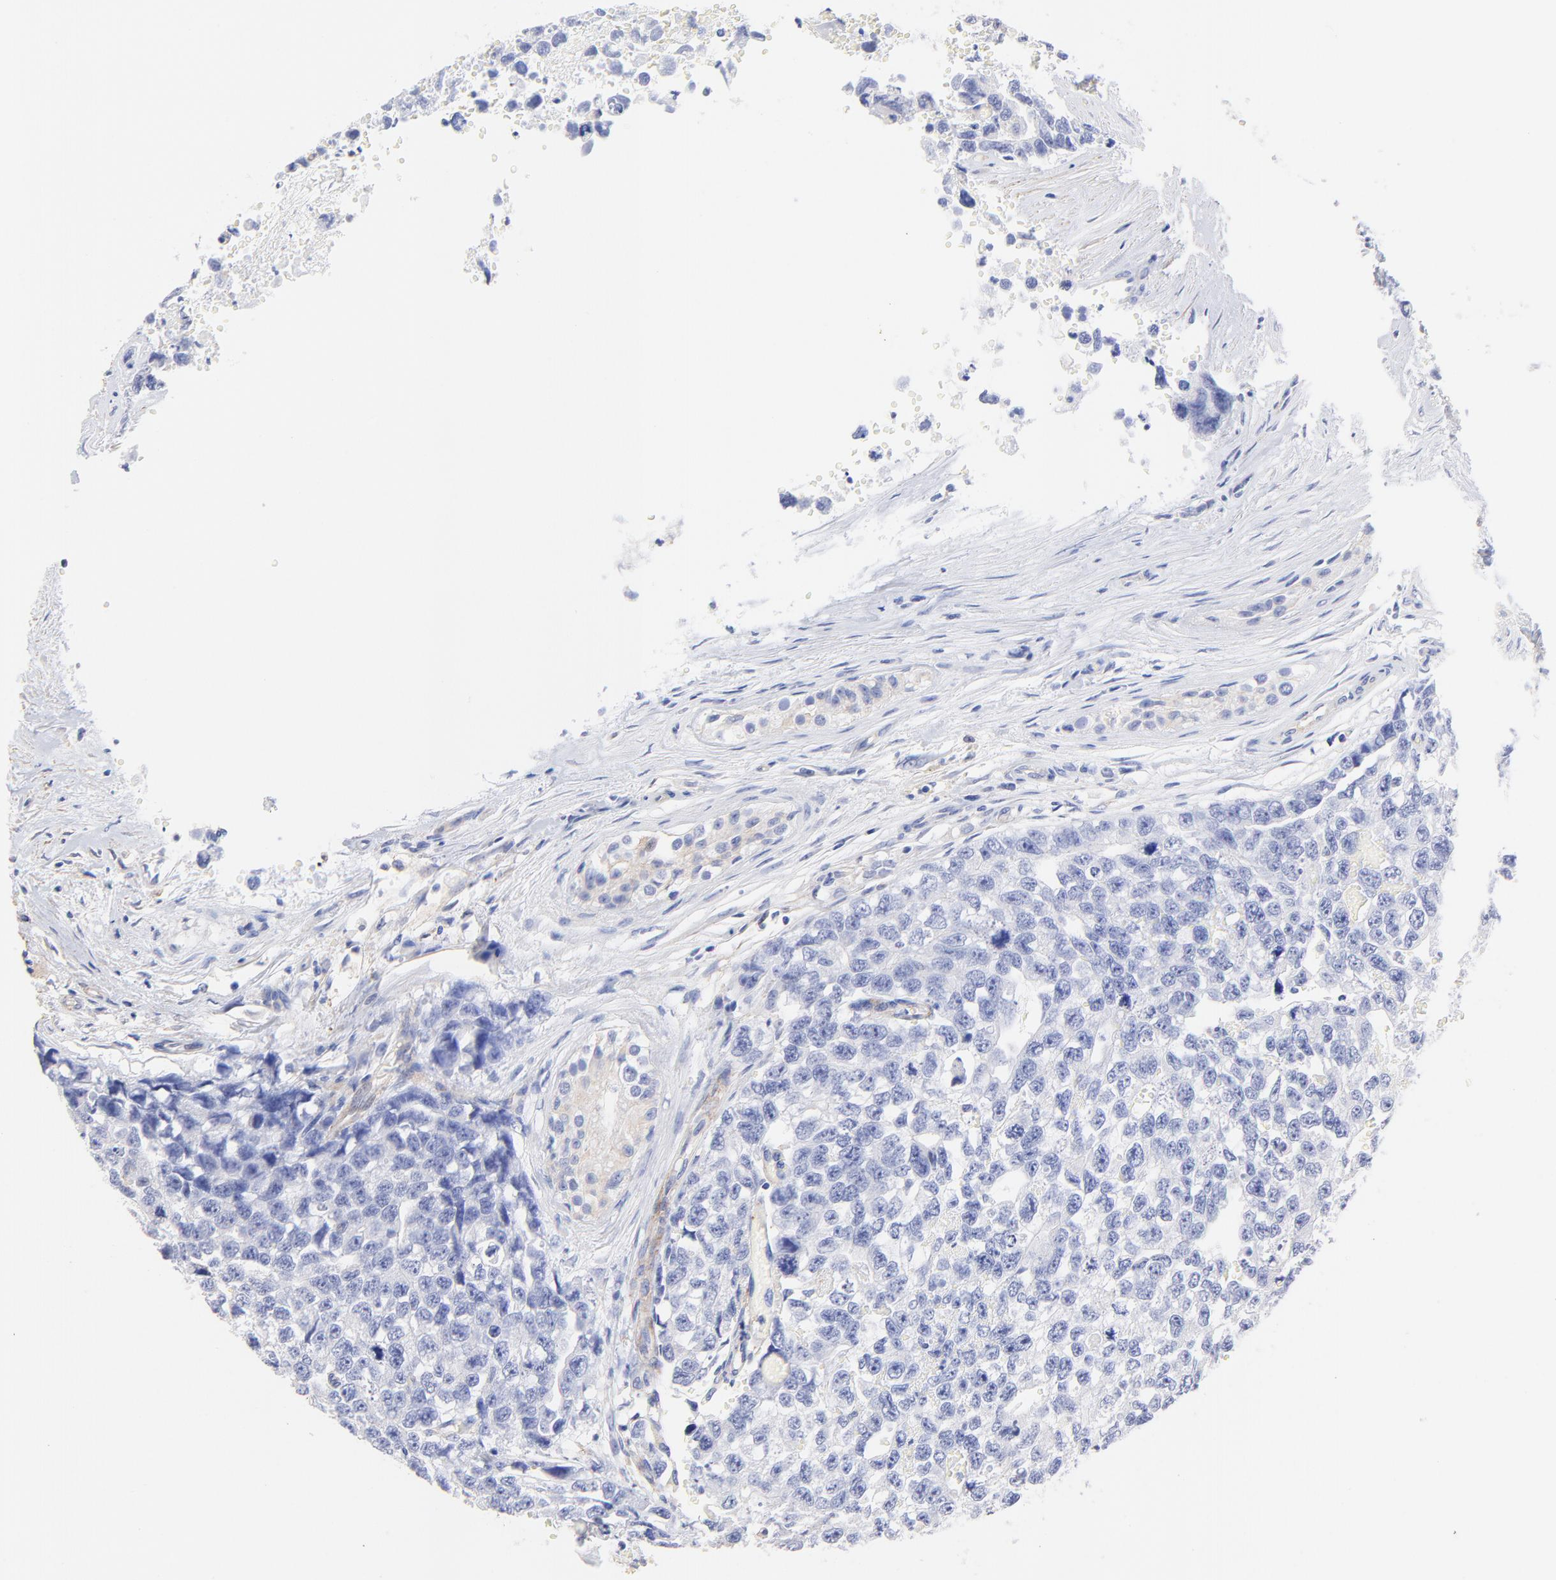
{"staining": {"intensity": "negative", "quantity": "none", "location": "none"}, "tissue": "testis cancer", "cell_type": "Tumor cells", "image_type": "cancer", "snomed": [{"axis": "morphology", "description": "Carcinoma, Embryonal, NOS"}, {"axis": "topography", "description": "Testis"}], "caption": "This is an immunohistochemistry (IHC) micrograph of human testis cancer (embryonal carcinoma). There is no positivity in tumor cells.", "gene": "ACTRT1", "patient": {"sex": "male", "age": 31}}